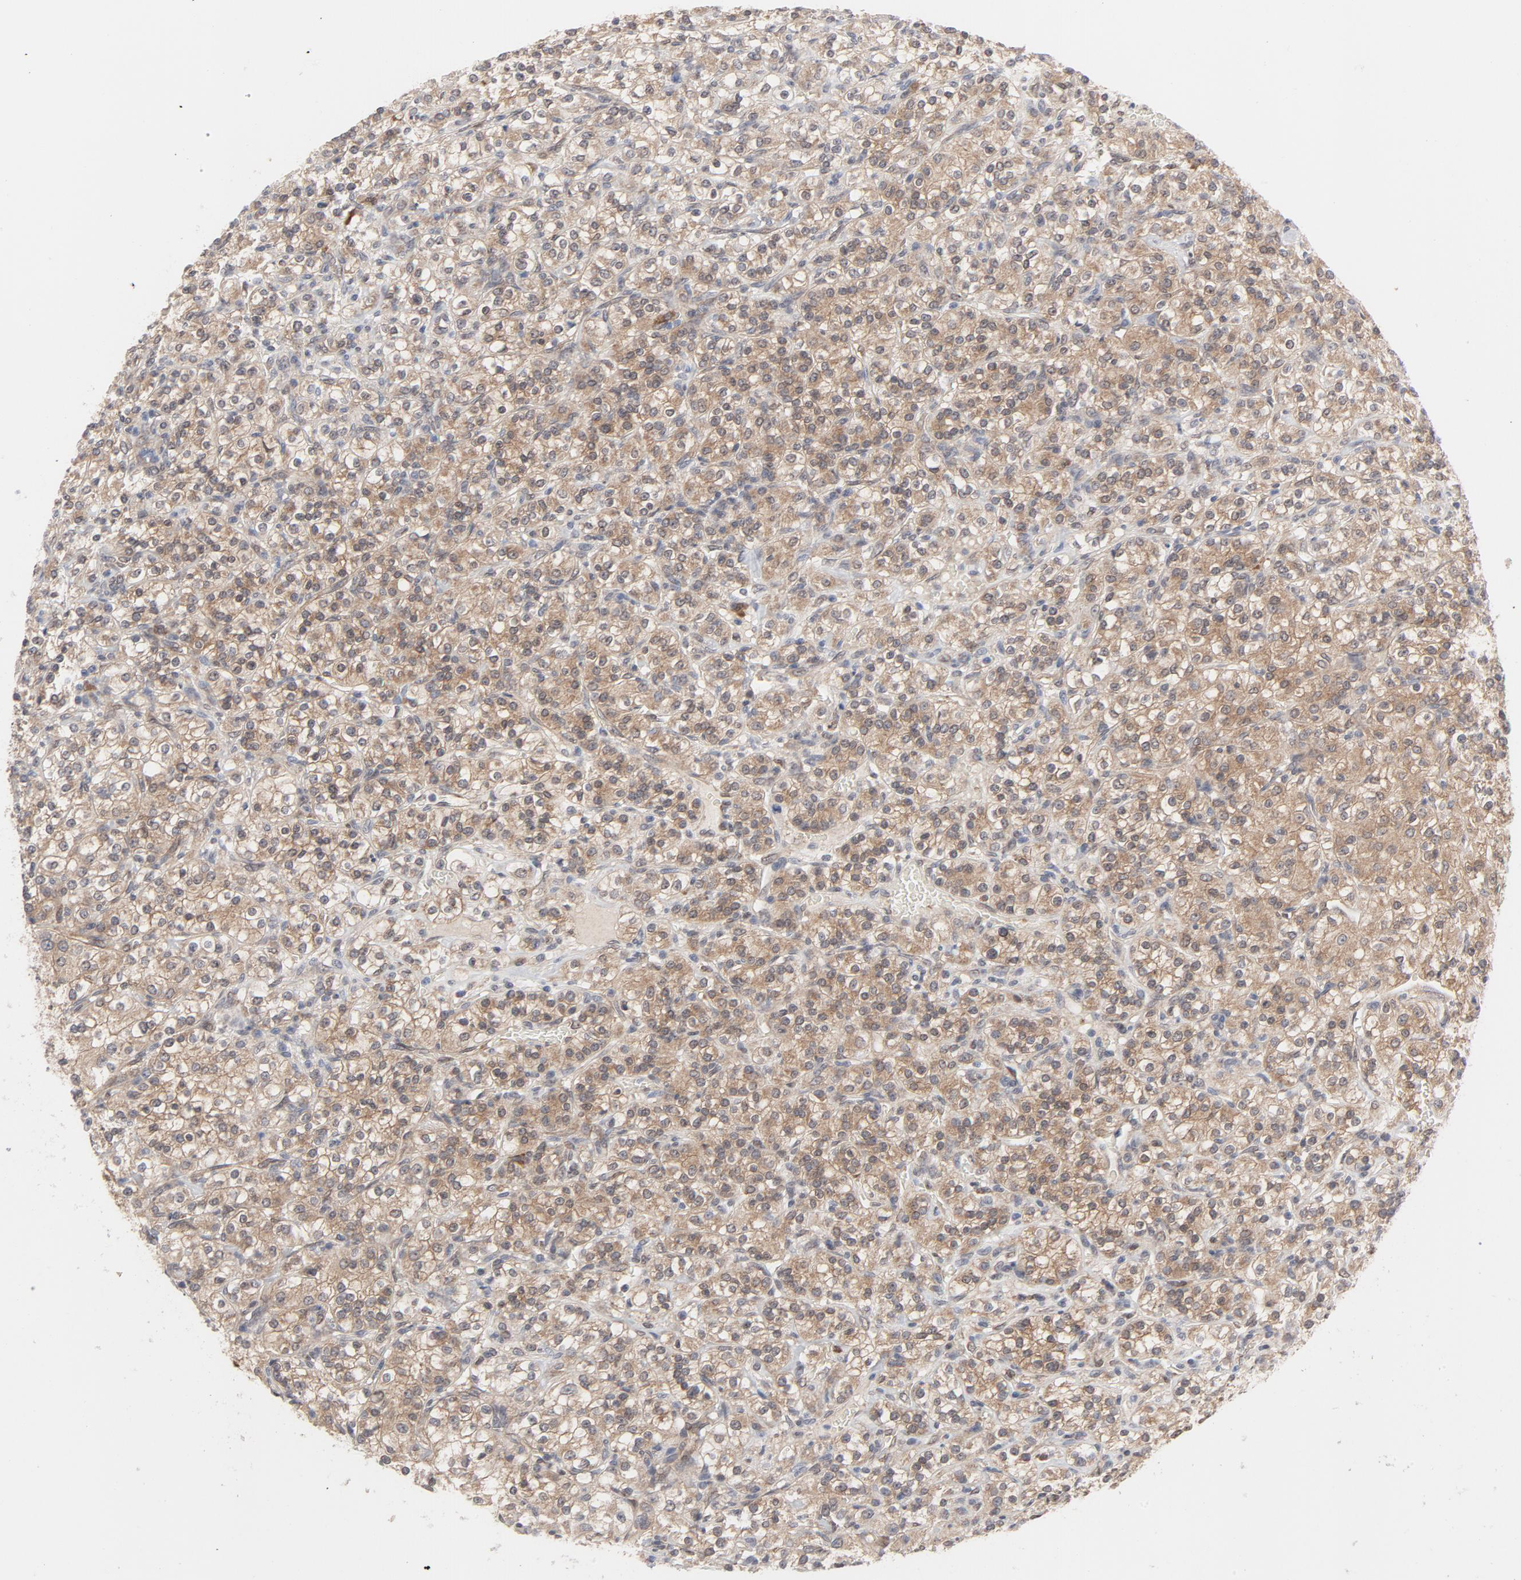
{"staining": {"intensity": "weak", "quantity": ">75%", "location": "cytoplasmic/membranous,nuclear"}, "tissue": "renal cancer", "cell_type": "Tumor cells", "image_type": "cancer", "snomed": [{"axis": "morphology", "description": "Adenocarcinoma, NOS"}, {"axis": "topography", "description": "Kidney"}], "caption": "A high-resolution histopathology image shows IHC staining of adenocarcinoma (renal), which displays weak cytoplasmic/membranous and nuclear staining in about >75% of tumor cells.", "gene": "PRDX1", "patient": {"sex": "male", "age": 77}}